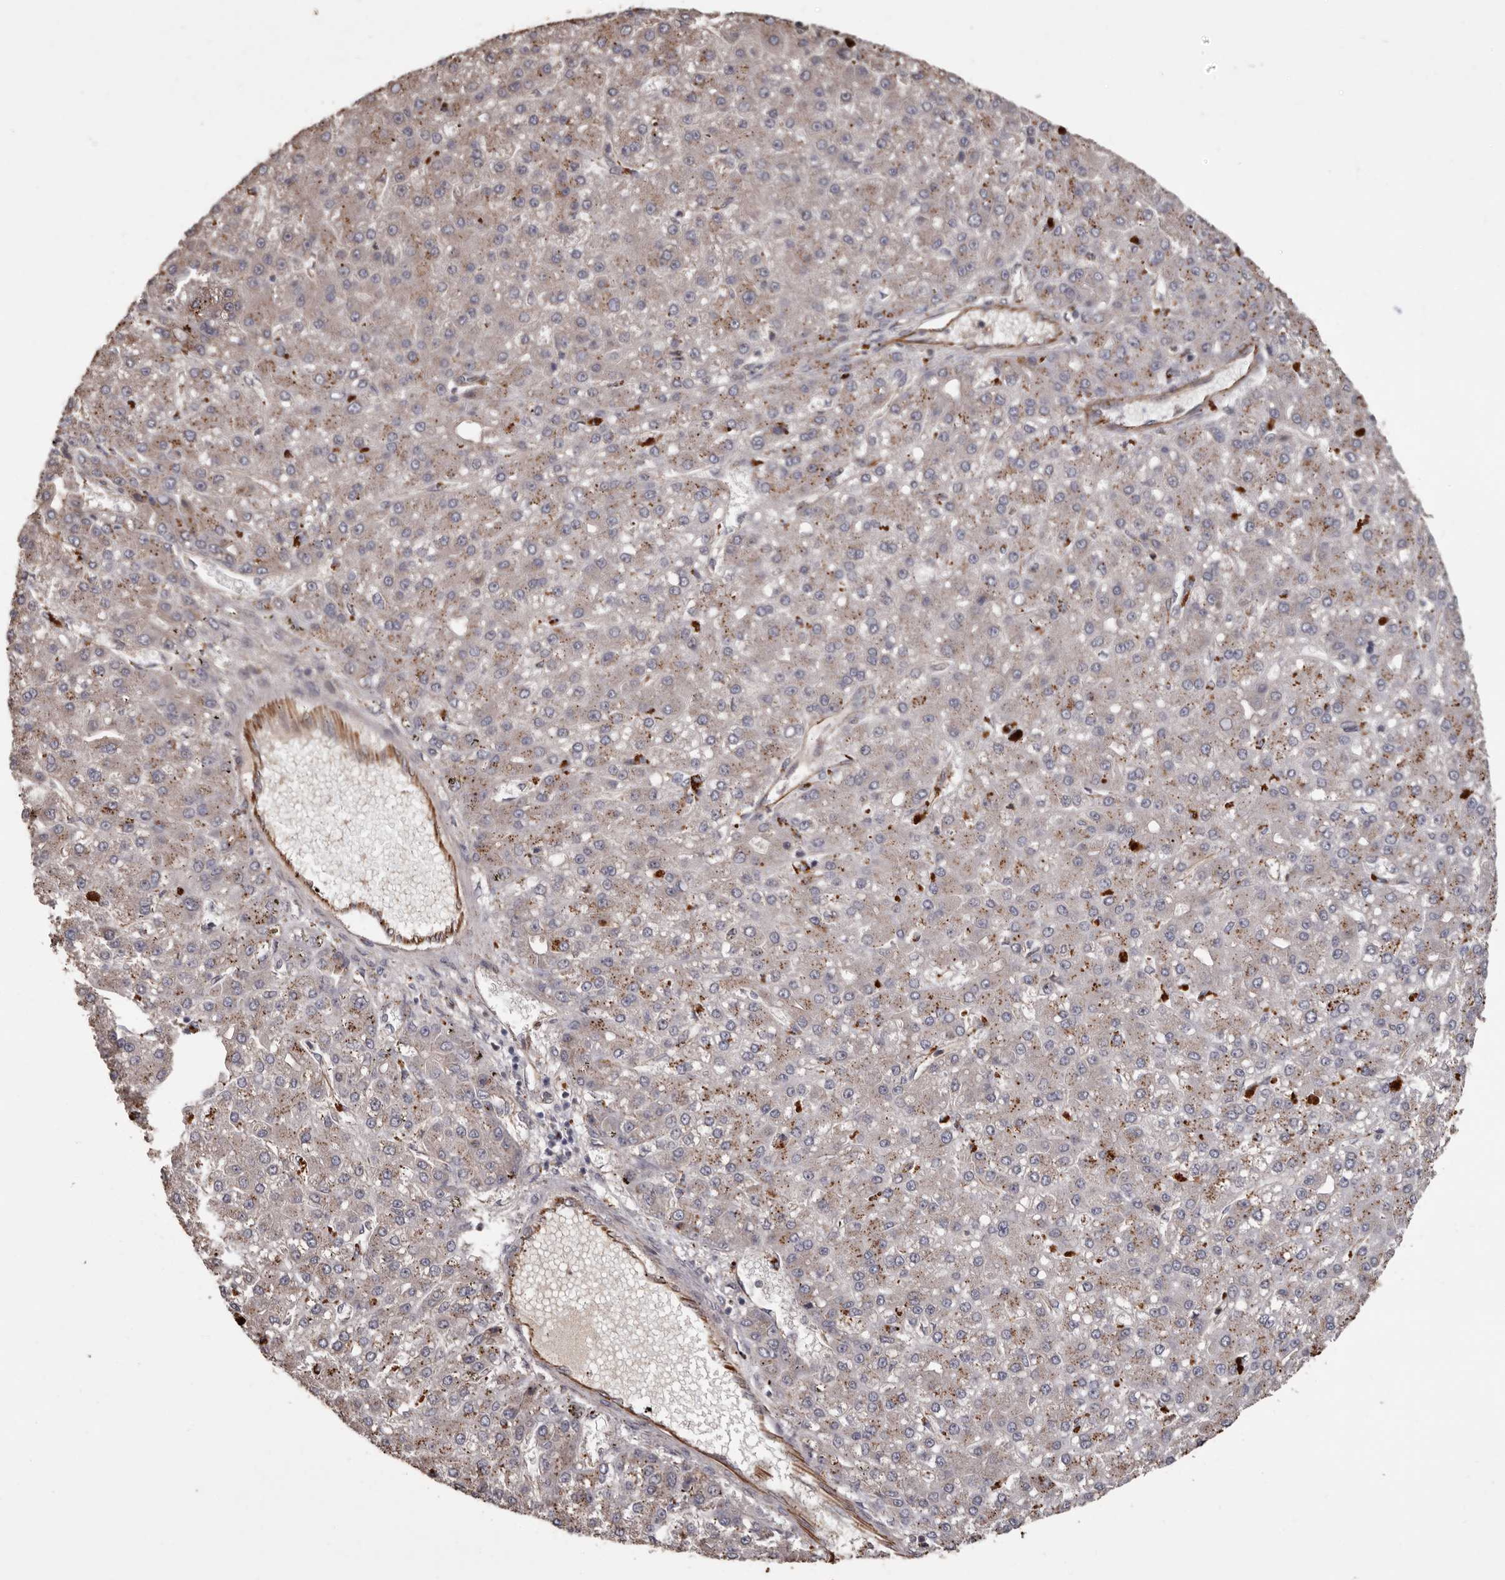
{"staining": {"intensity": "weak", "quantity": "<25%", "location": "cytoplasmic/membranous"}, "tissue": "liver cancer", "cell_type": "Tumor cells", "image_type": "cancer", "snomed": [{"axis": "morphology", "description": "Carcinoma, Hepatocellular, NOS"}, {"axis": "topography", "description": "Liver"}], "caption": "This histopathology image is of liver hepatocellular carcinoma stained with IHC to label a protein in brown with the nuclei are counter-stained blue. There is no positivity in tumor cells.", "gene": "BRAT1", "patient": {"sex": "male", "age": 67}}